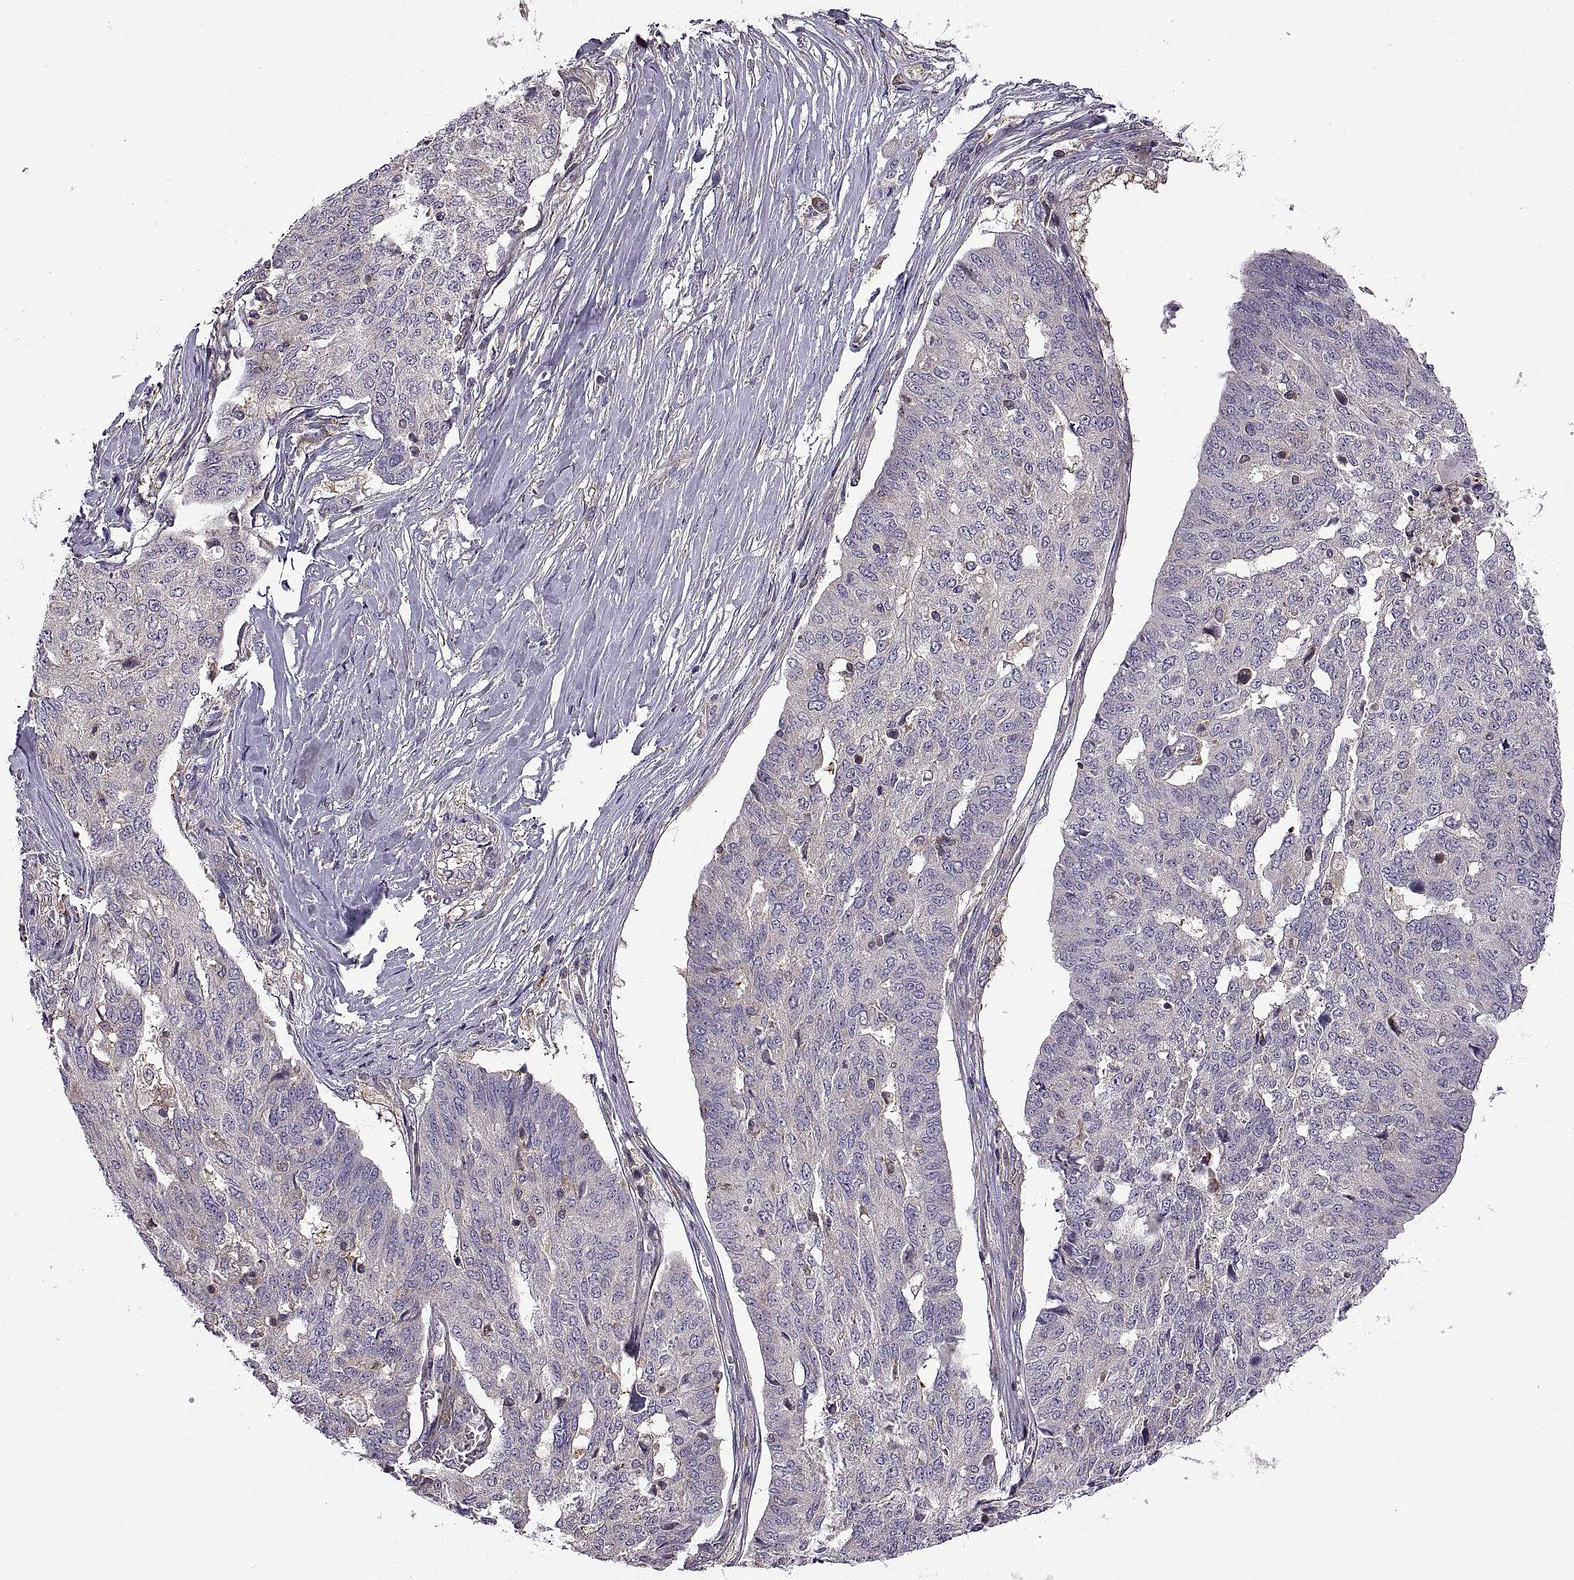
{"staining": {"intensity": "negative", "quantity": "none", "location": "none"}, "tissue": "ovarian cancer", "cell_type": "Tumor cells", "image_type": "cancer", "snomed": [{"axis": "morphology", "description": "Cystadenocarcinoma, serous, NOS"}, {"axis": "topography", "description": "Ovary"}], "caption": "High magnification brightfield microscopy of ovarian cancer (serous cystadenocarcinoma) stained with DAB (3,3'-diaminobenzidine) (brown) and counterstained with hematoxylin (blue): tumor cells show no significant expression.", "gene": "SPATA32", "patient": {"sex": "female", "age": 67}}